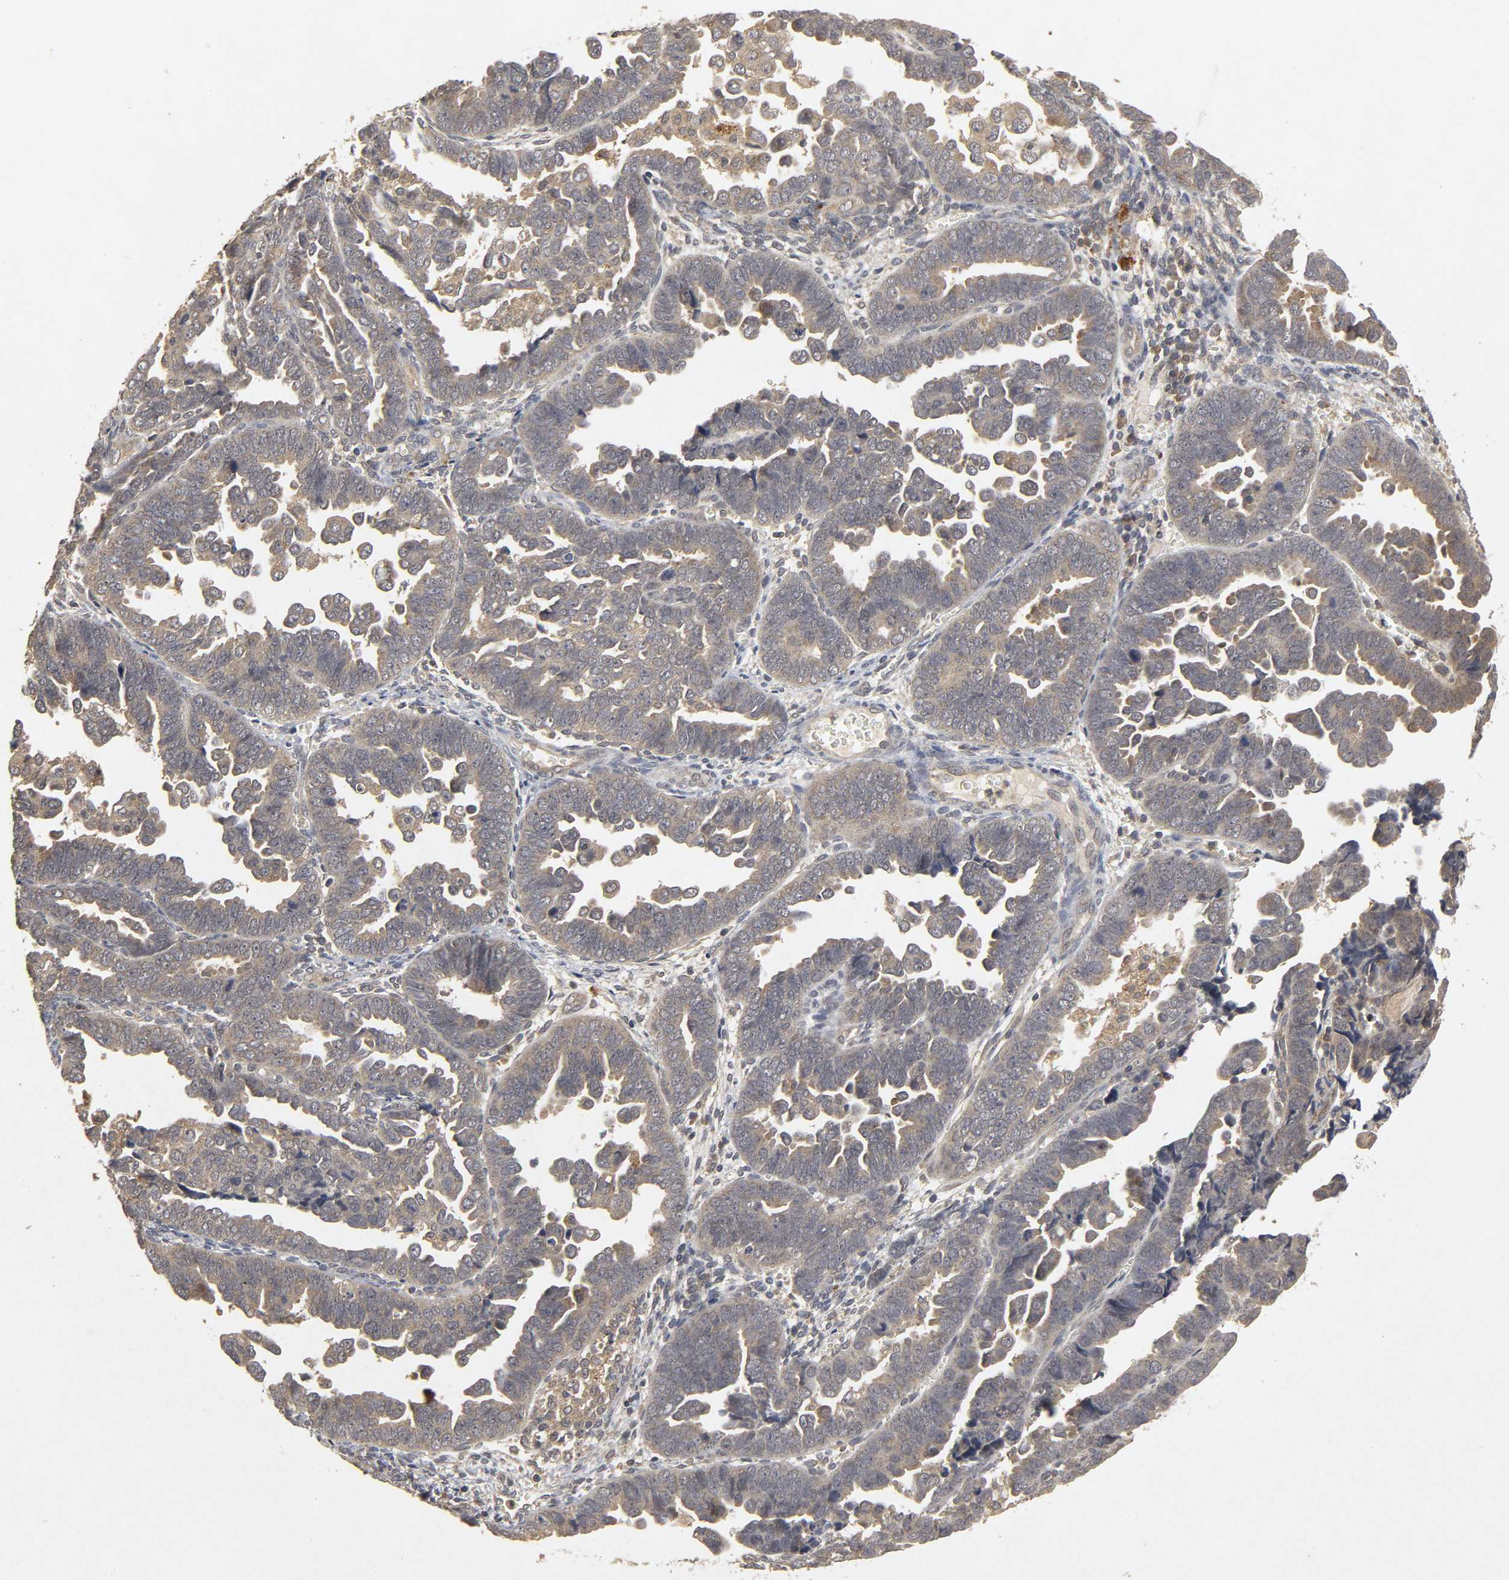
{"staining": {"intensity": "weak", "quantity": ">75%", "location": "cytoplasmic/membranous"}, "tissue": "endometrial cancer", "cell_type": "Tumor cells", "image_type": "cancer", "snomed": [{"axis": "morphology", "description": "Adenocarcinoma, NOS"}, {"axis": "topography", "description": "Endometrium"}], "caption": "About >75% of tumor cells in human adenocarcinoma (endometrial) reveal weak cytoplasmic/membranous protein expression as visualized by brown immunohistochemical staining.", "gene": "TRAF6", "patient": {"sex": "female", "age": 75}}